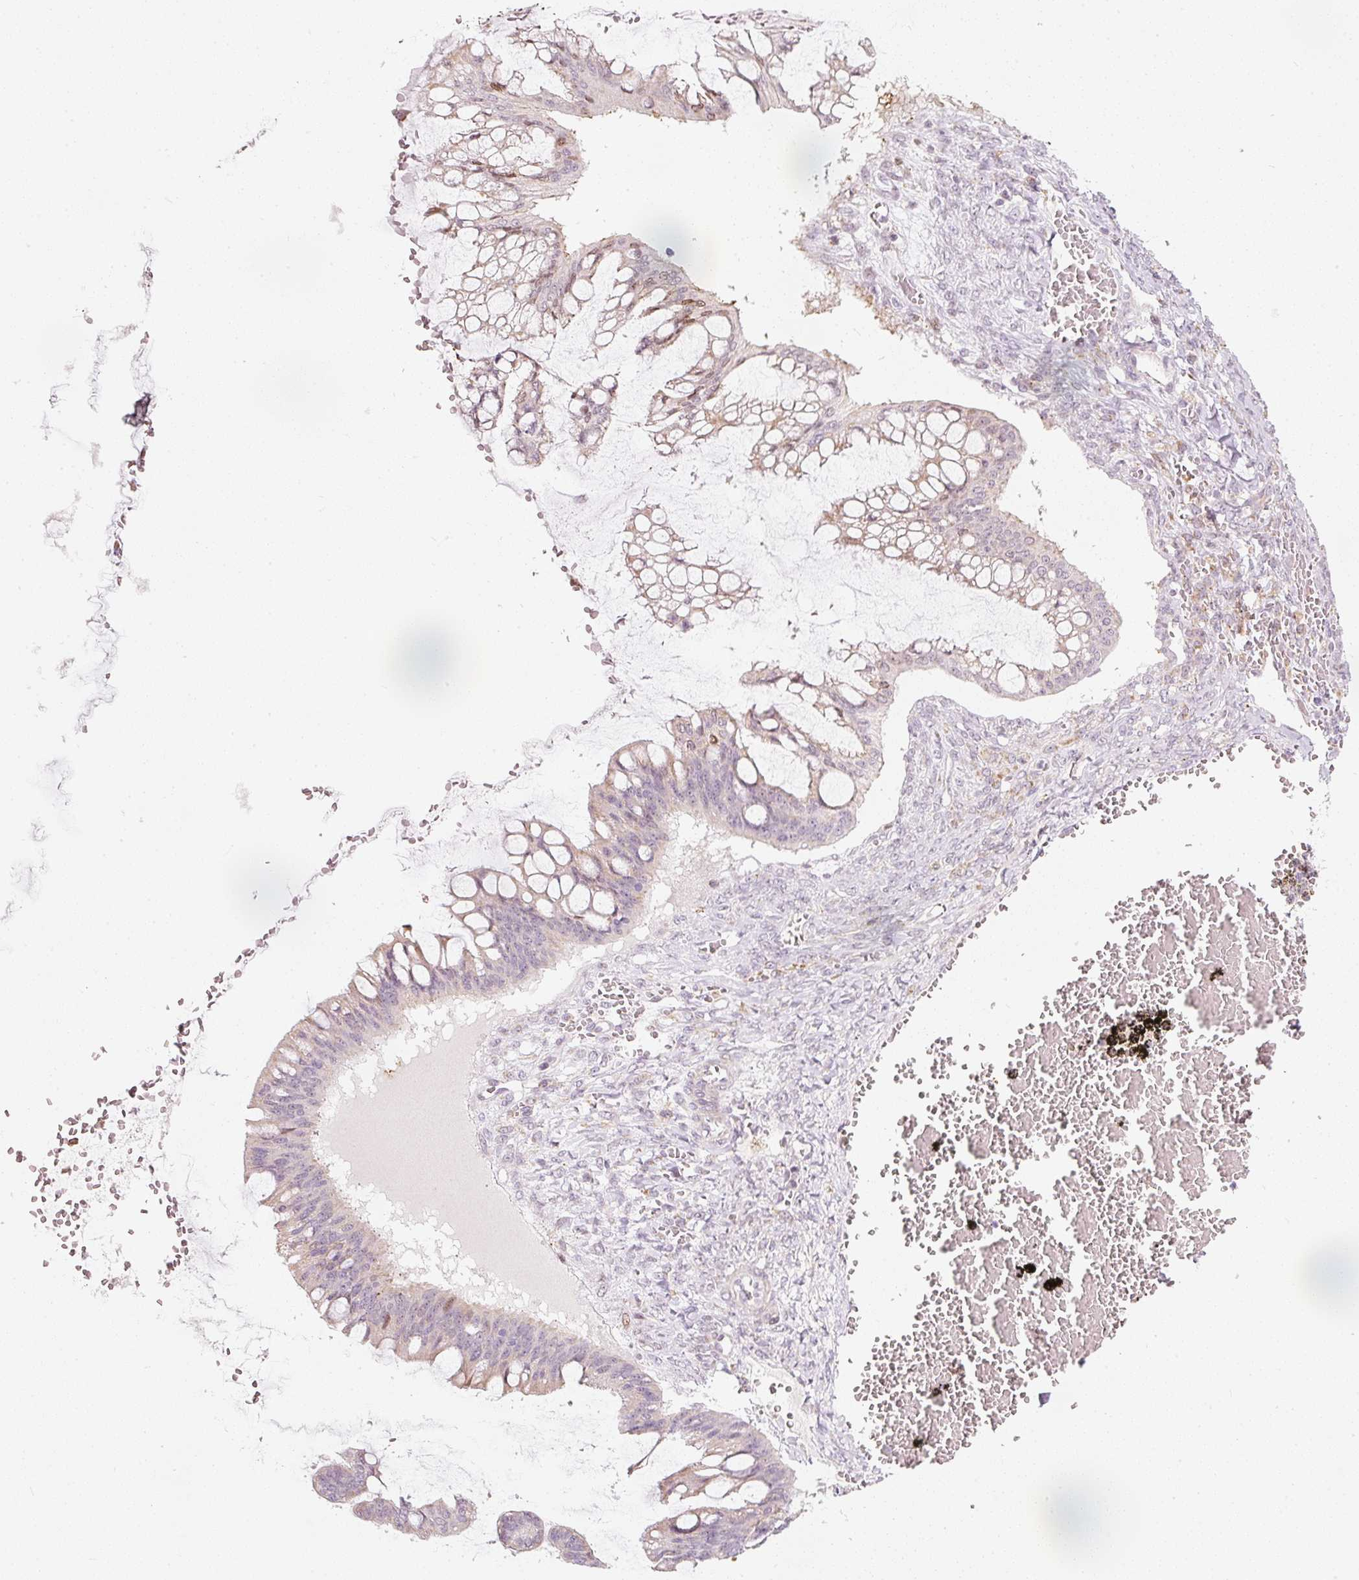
{"staining": {"intensity": "negative", "quantity": "none", "location": "none"}, "tissue": "ovarian cancer", "cell_type": "Tumor cells", "image_type": "cancer", "snomed": [{"axis": "morphology", "description": "Cystadenocarcinoma, mucinous, NOS"}, {"axis": "topography", "description": "Ovary"}], "caption": "Immunohistochemistry of mucinous cystadenocarcinoma (ovarian) demonstrates no staining in tumor cells.", "gene": "RNF39", "patient": {"sex": "female", "age": 73}}